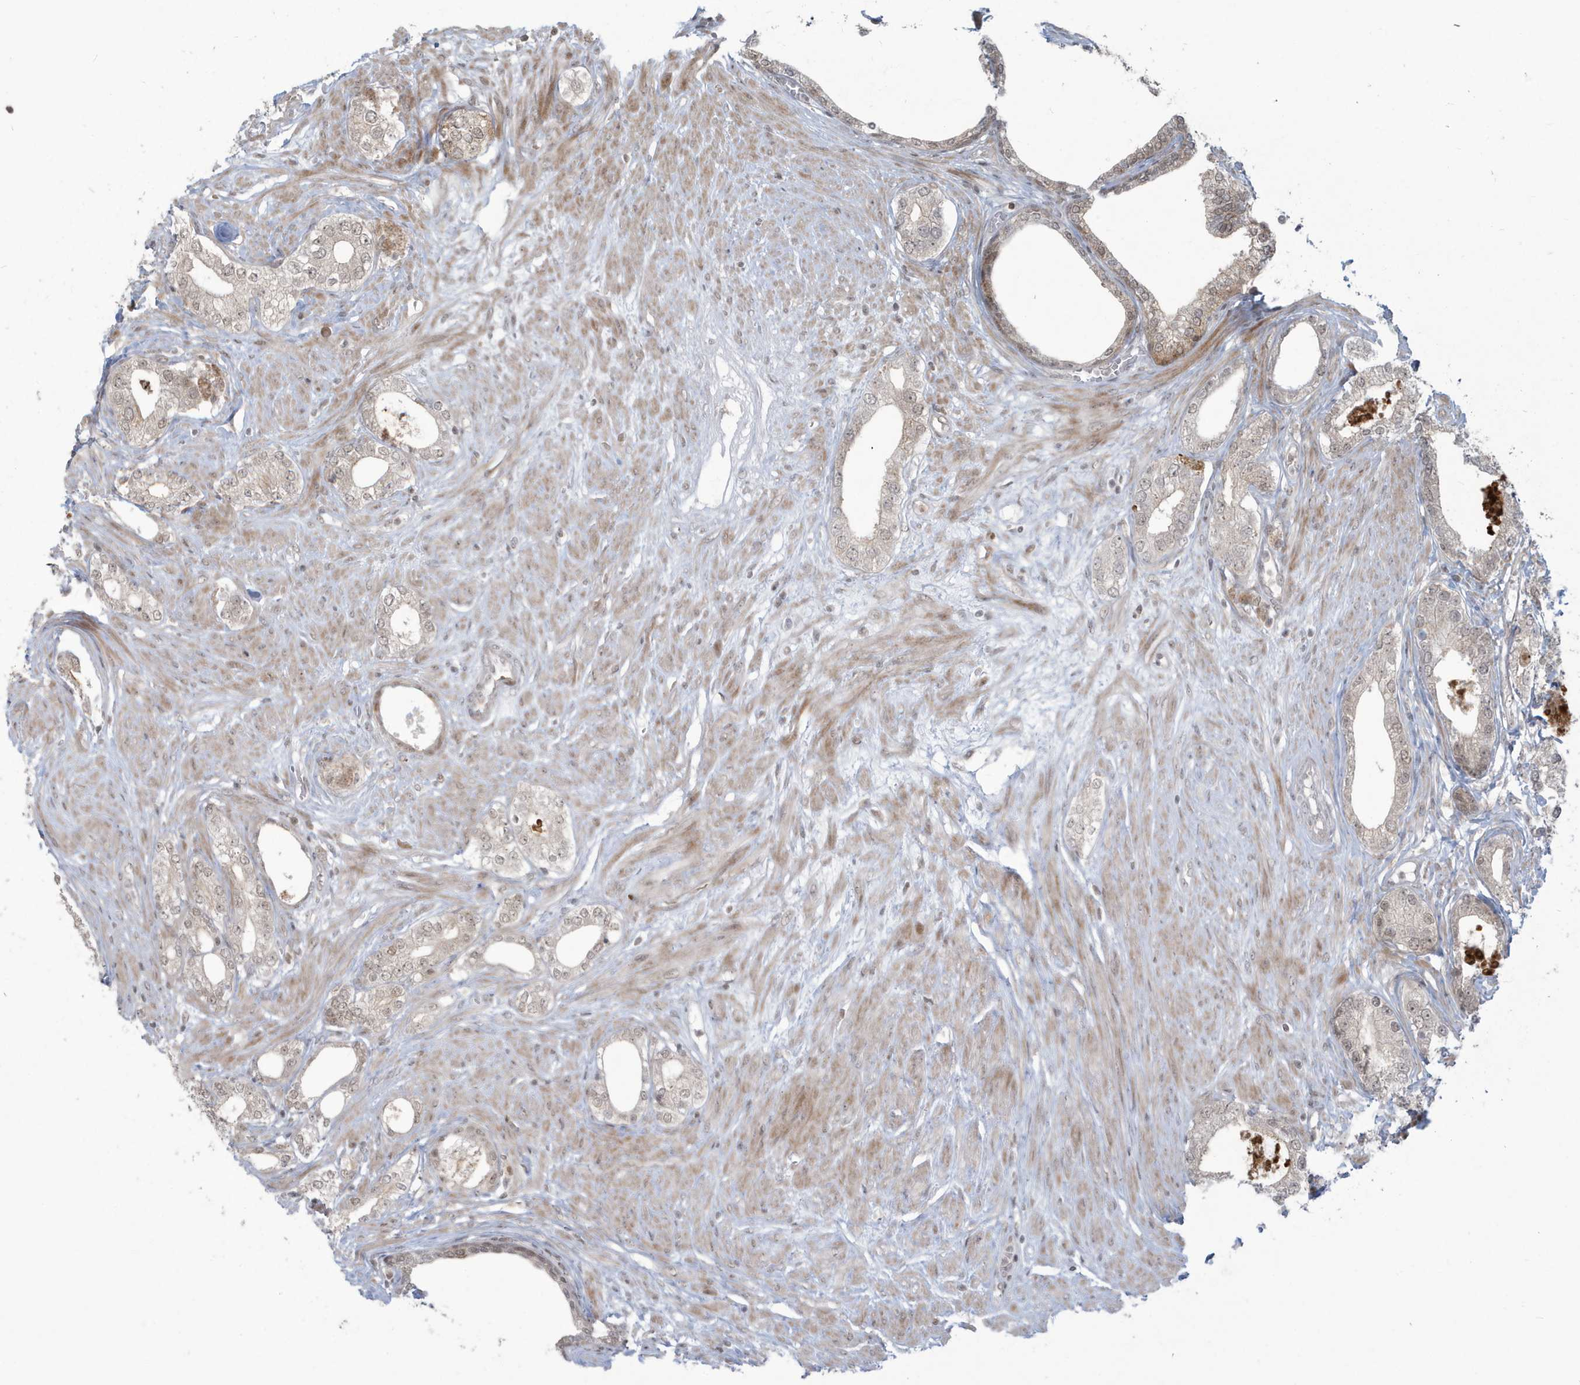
{"staining": {"intensity": "weak", "quantity": "25%-75%", "location": "nuclear"}, "tissue": "prostate cancer", "cell_type": "Tumor cells", "image_type": "cancer", "snomed": [{"axis": "morphology", "description": "Adenocarcinoma, High grade"}, {"axis": "topography", "description": "Prostate"}], "caption": "Protein expression by immunohistochemistry shows weak nuclear expression in about 25%-75% of tumor cells in high-grade adenocarcinoma (prostate). (IHC, brightfield microscopy, high magnification).", "gene": "C1orf52", "patient": {"sex": "male", "age": 63}}